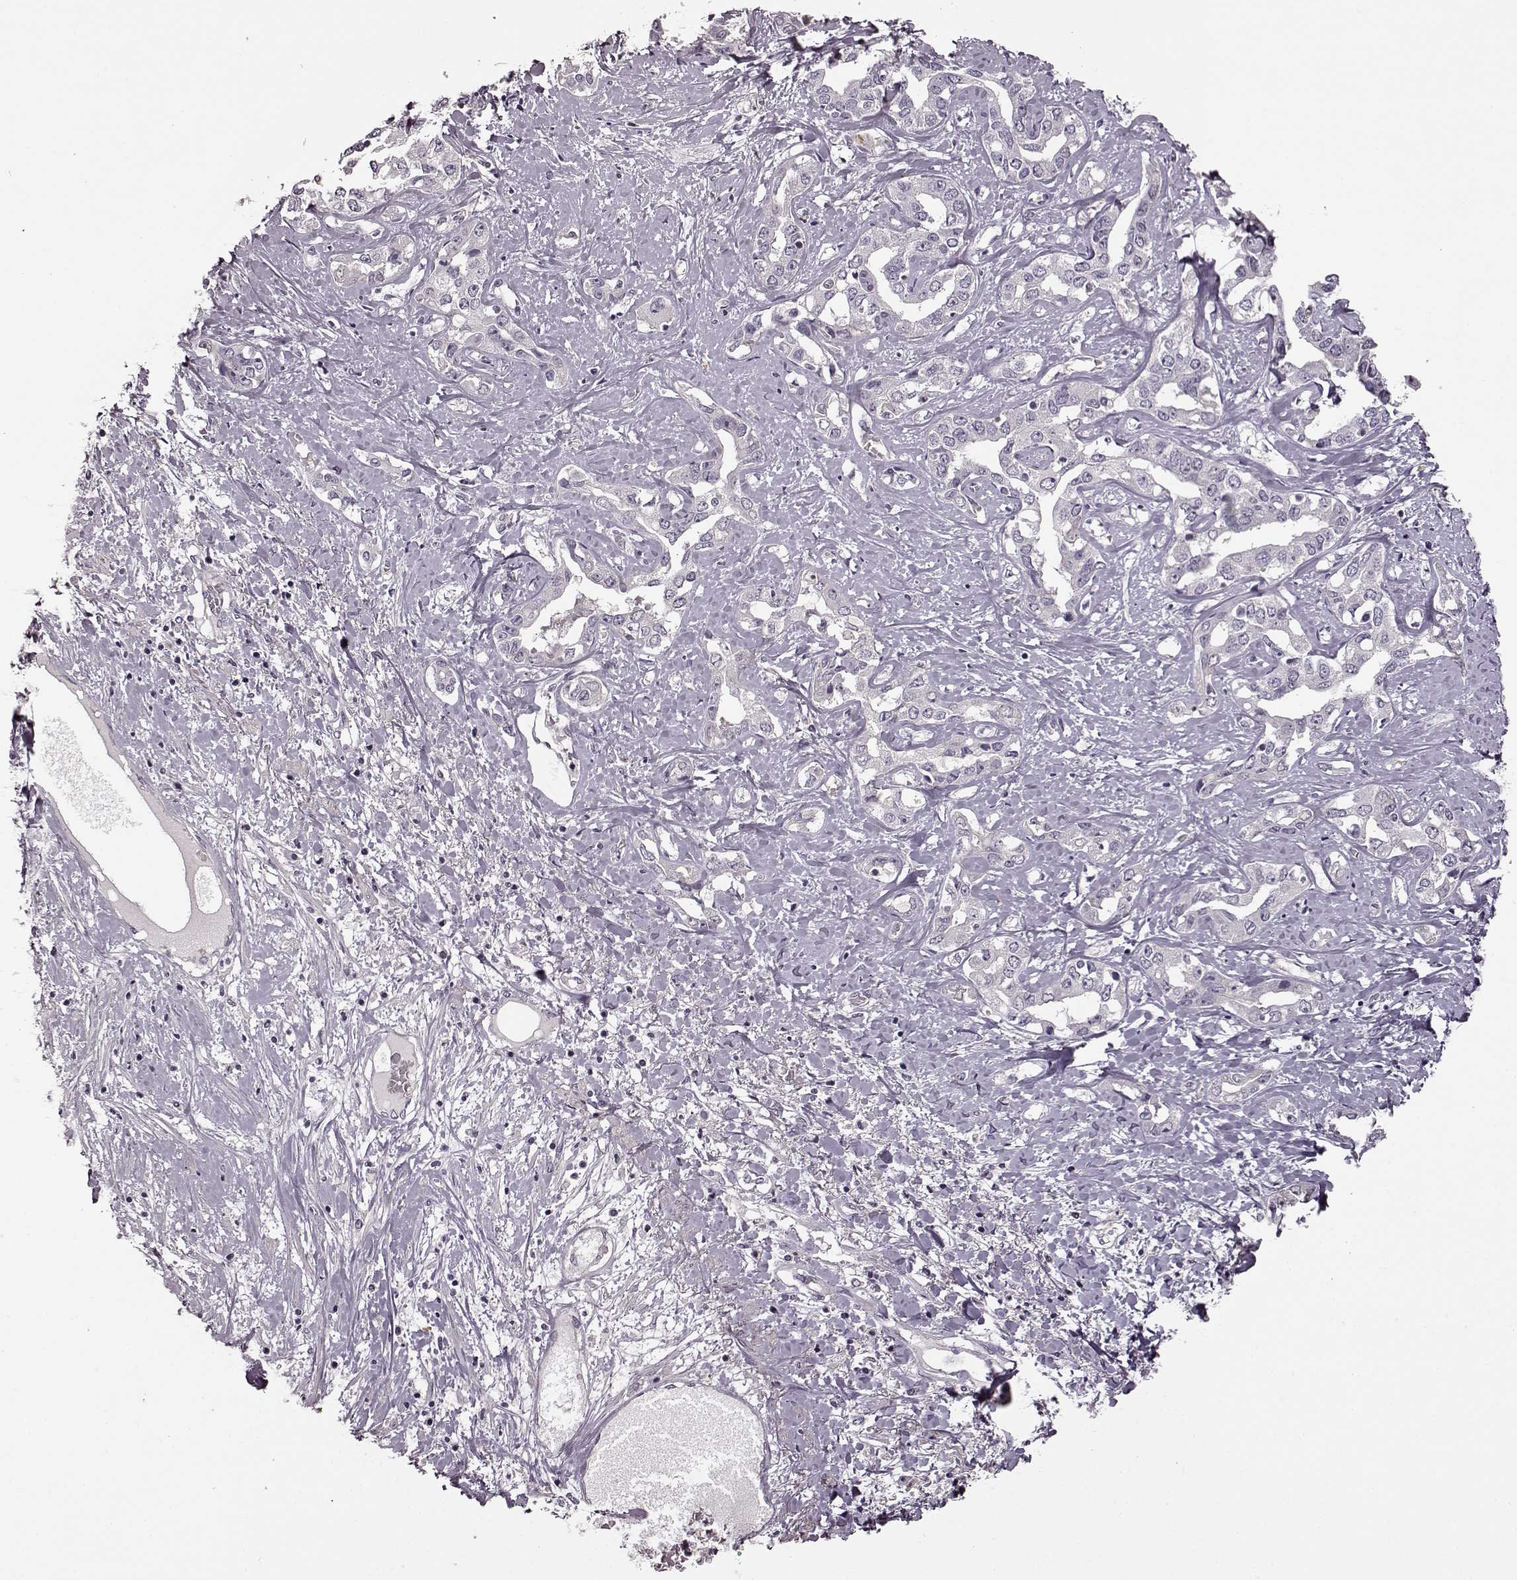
{"staining": {"intensity": "negative", "quantity": "none", "location": "none"}, "tissue": "liver cancer", "cell_type": "Tumor cells", "image_type": "cancer", "snomed": [{"axis": "morphology", "description": "Cholangiocarcinoma"}, {"axis": "topography", "description": "Liver"}], "caption": "IHC histopathology image of neoplastic tissue: liver cancer (cholangiocarcinoma) stained with DAB exhibits no significant protein expression in tumor cells. (DAB (3,3'-diaminobenzidine) immunohistochemistry visualized using brightfield microscopy, high magnification).", "gene": "CNGA3", "patient": {"sex": "male", "age": 59}}